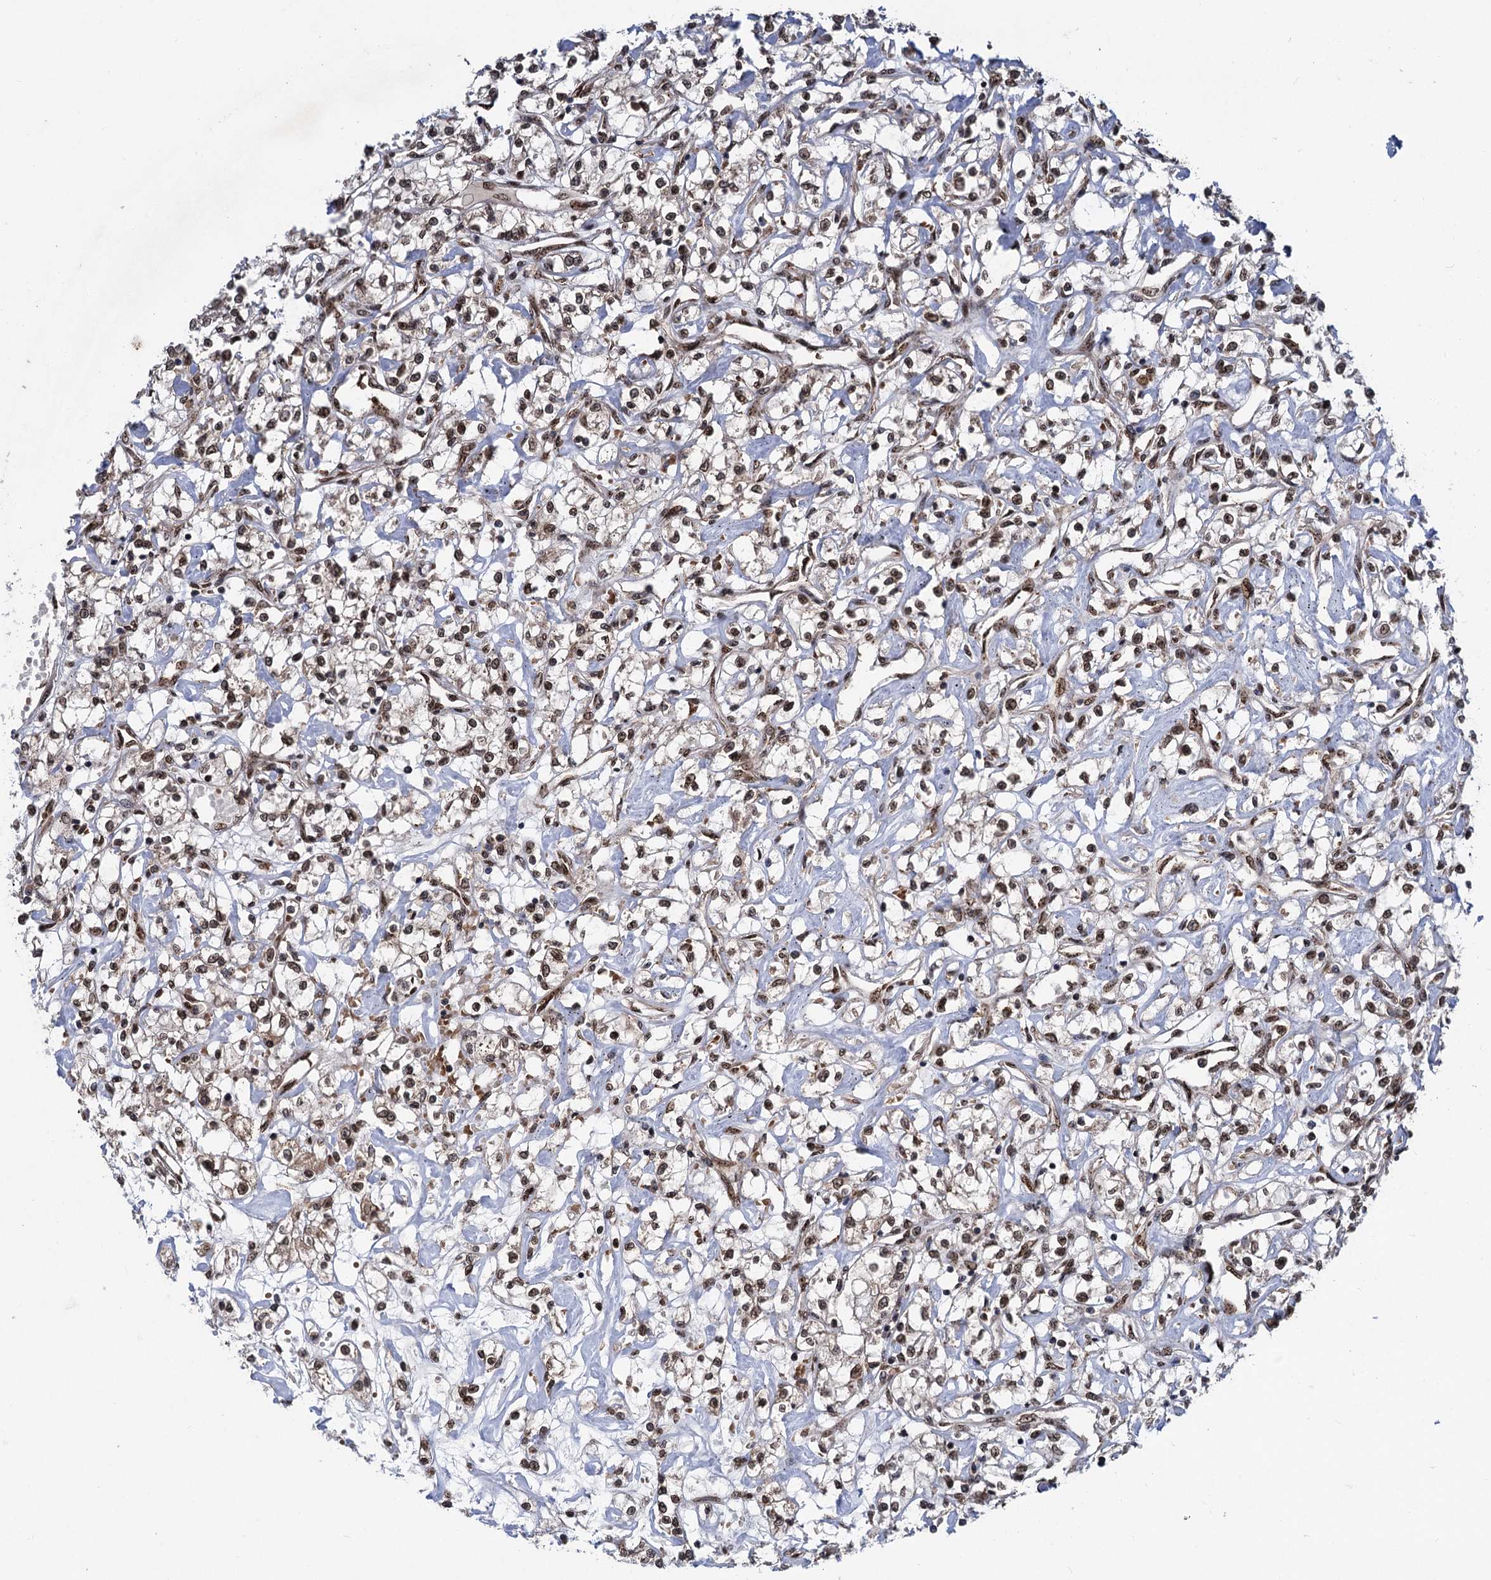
{"staining": {"intensity": "weak", "quantity": ">75%", "location": "nuclear"}, "tissue": "renal cancer", "cell_type": "Tumor cells", "image_type": "cancer", "snomed": [{"axis": "morphology", "description": "Adenocarcinoma, NOS"}, {"axis": "topography", "description": "Kidney"}], "caption": "Renal cancer stained with immunohistochemistry (IHC) shows weak nuclear positivity in about >75% of tumor cells.", "gene": "MESD", "patient": {"sex": "female", "age": 59}}